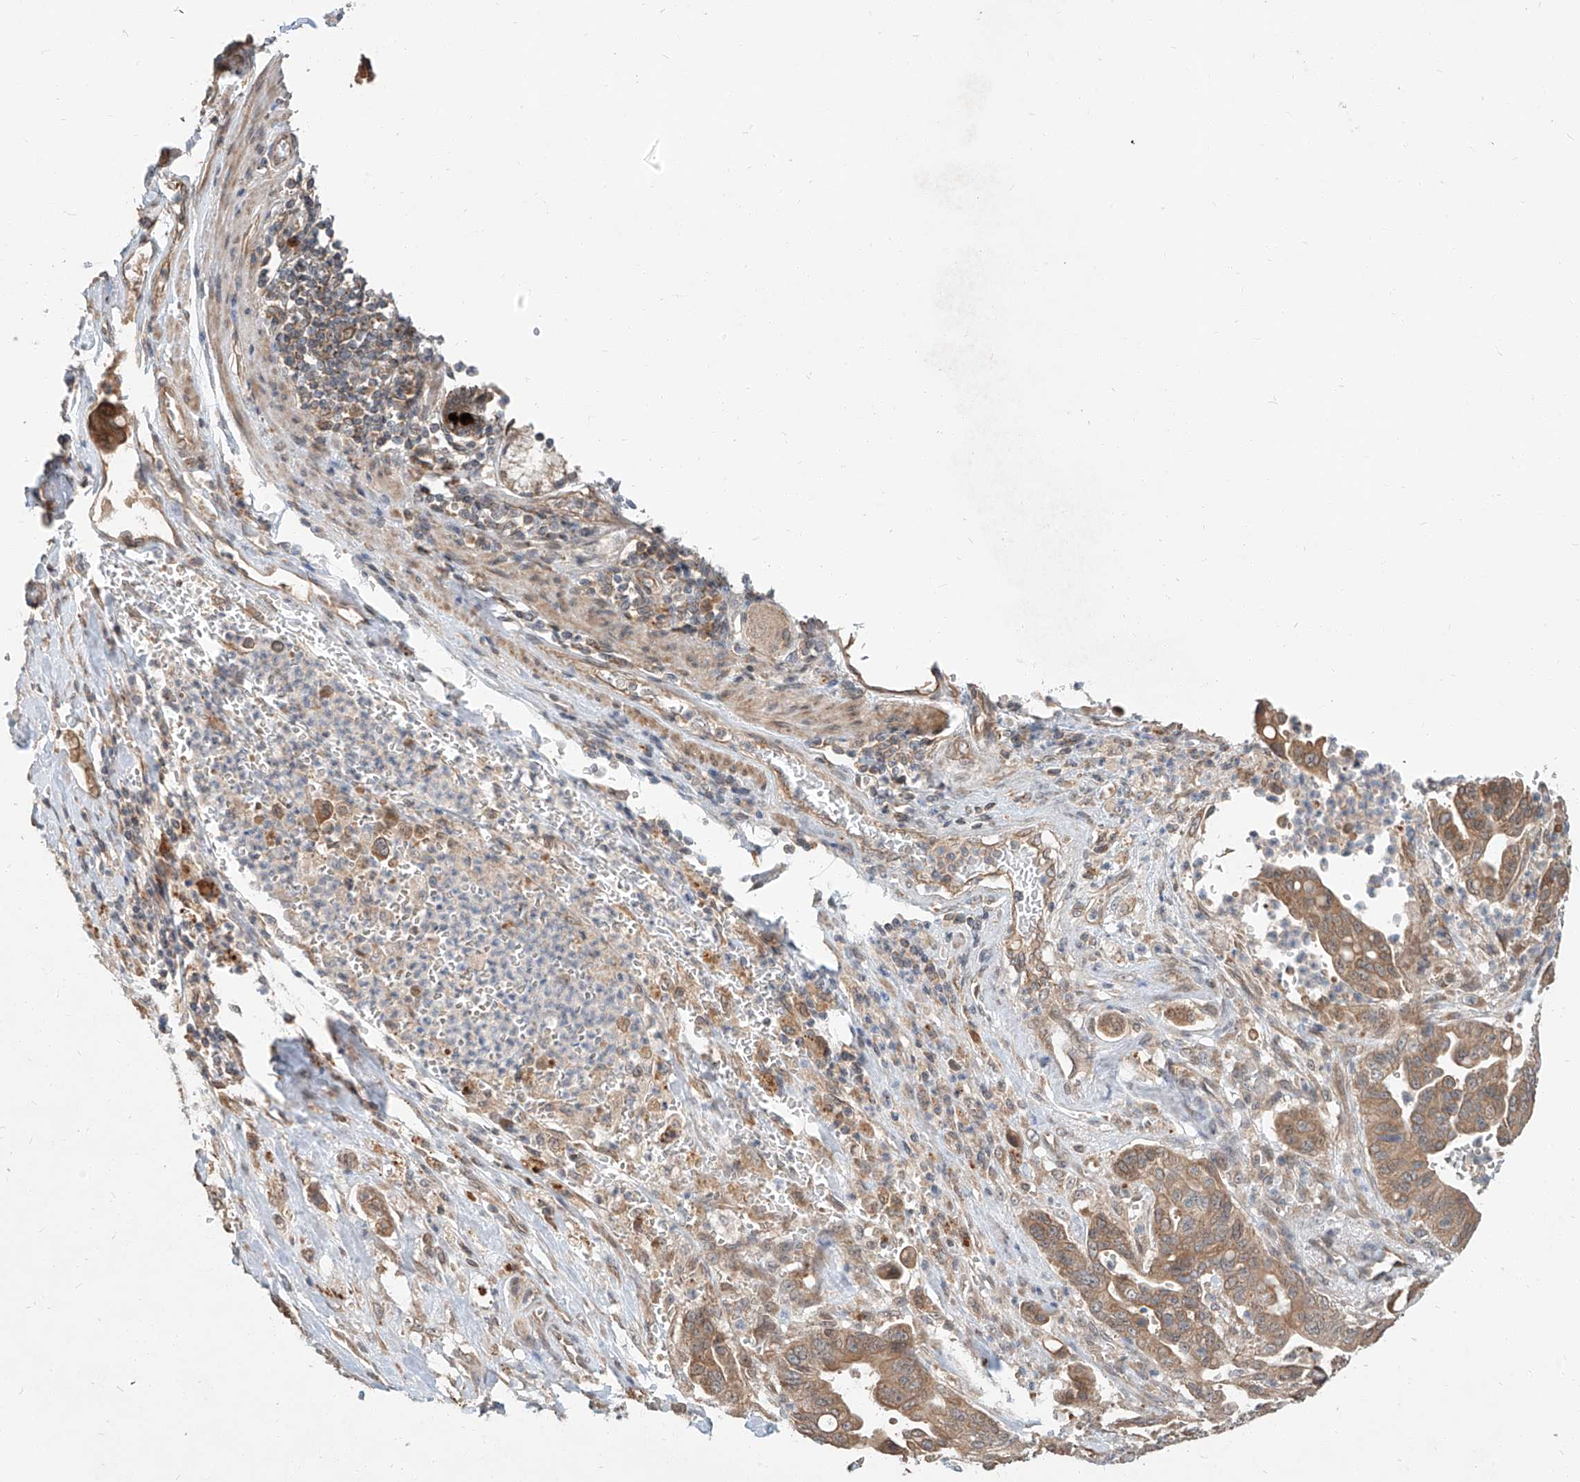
{"staining": {"intensity": "moderate", "quantity": ">75%", "location": "cytoplasmic/membranous"}, "tissue": "pancreatic cancer", "cell_type": "Tumor cells", "image_type": "cancer", "snomed": [{"axis": "morphology", "description": "Adenocarcinoma, NOS"}, {"axis": "topography", "description": "Pancreas"}], "caption": "Immunohistochemistry (IHC) micrograph of adenocarcinoma (pancreatic) stained for a protein (brown), which shows medium levels of moderate cytoplasmic/membranous staining in about >75% of tumor cells.", "gene": "STX19", "patient": {"sex": "male", "age": 70}}